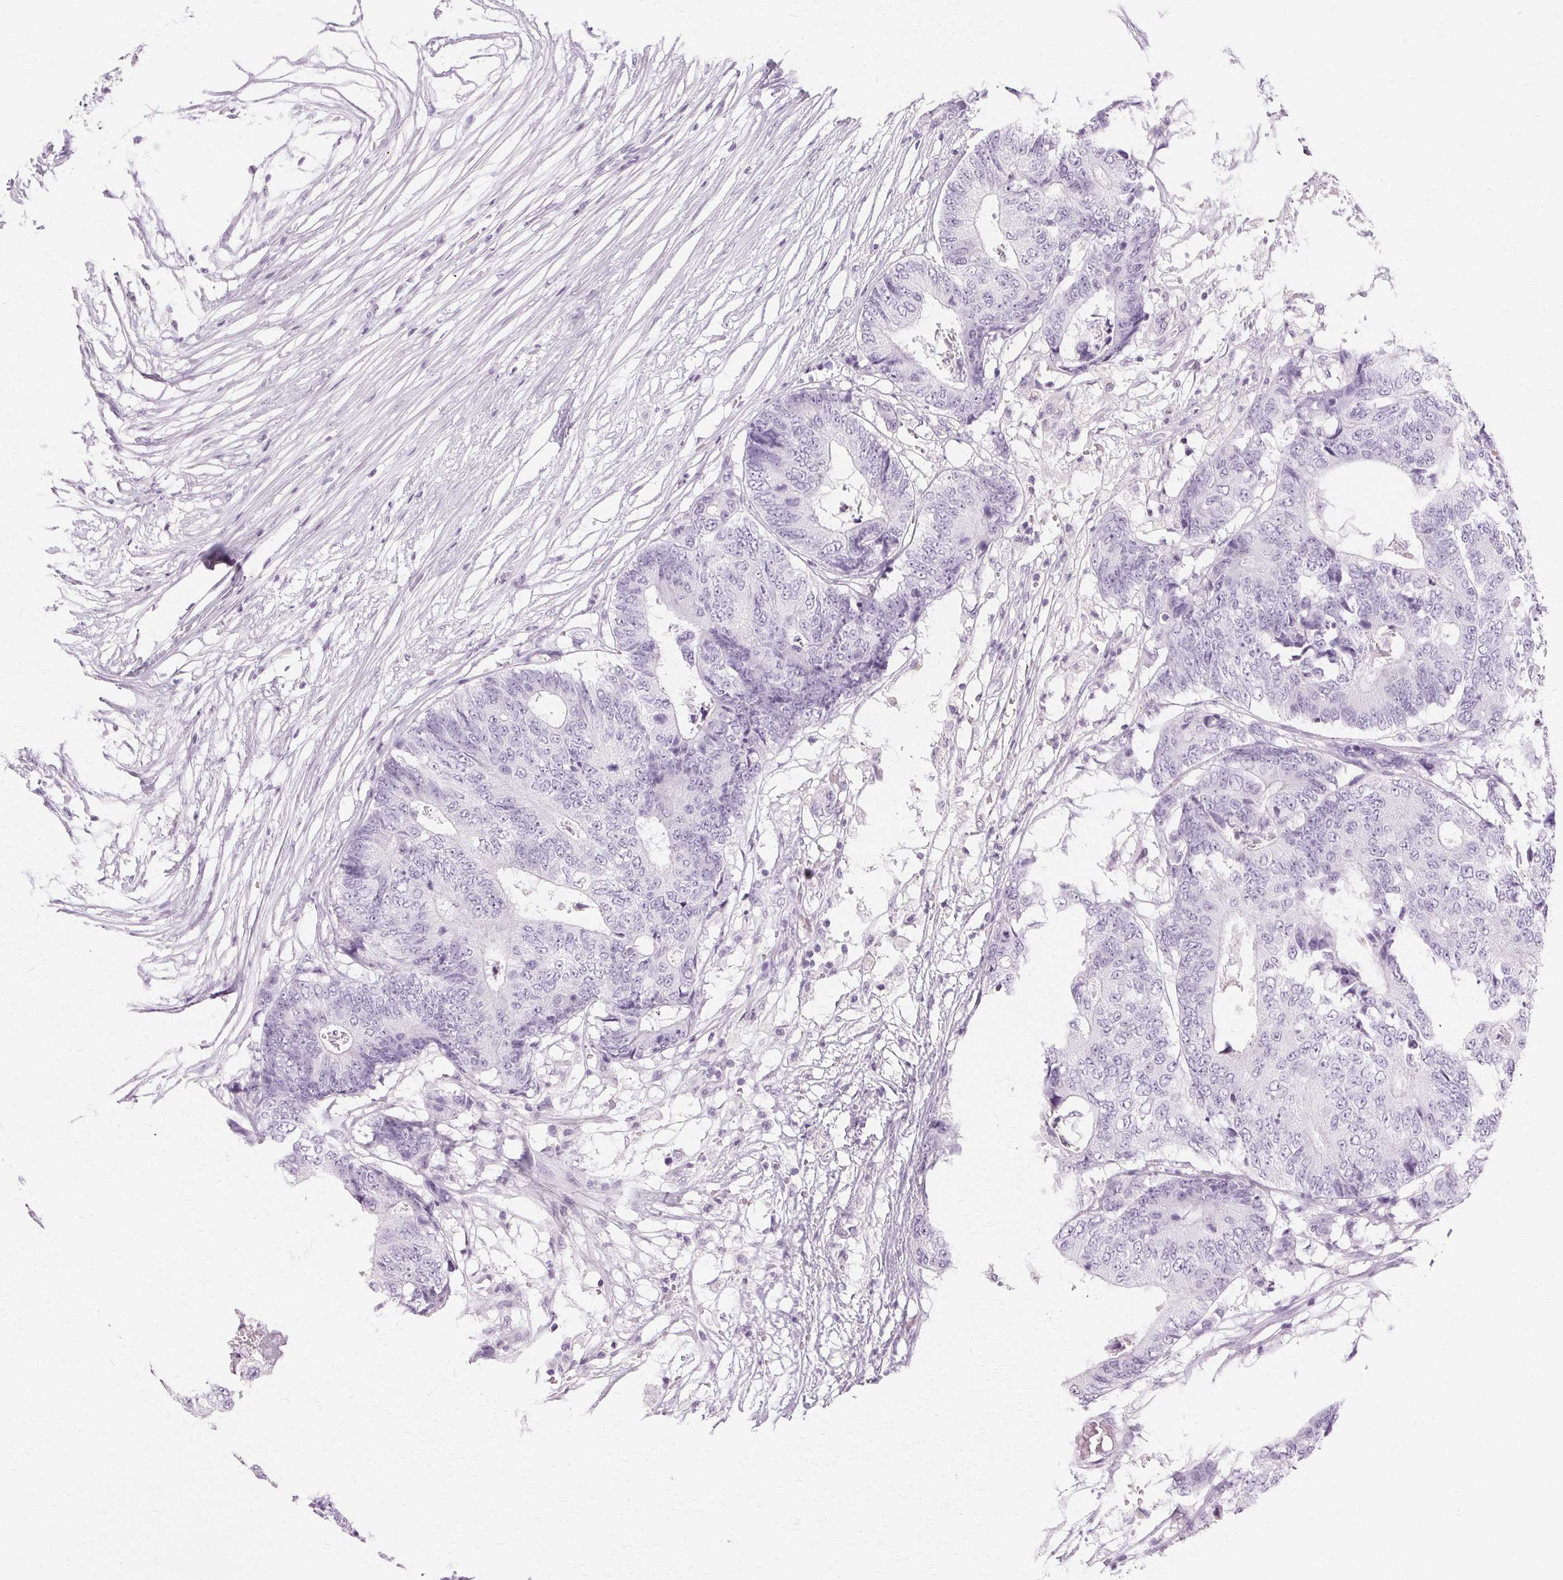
{"staining": {"intensity": "negative", "quantity": "none", "location": "none"}, "tissue": "colorectal cancer", "cell_type": "Tumor cells", "image_type": "cancer", "snomed": [{"axis": "morphology", "description": "Adenocarcinoma, NOS"}, {"axis": "topography", "description": "Colon"}], "caption": "This image is of colorectal adenocarcinoma stained with IHC to label a protein in brown with the nuclei are counter-stained blue. There is no expression in tumor cells. Nuclei are stained in blue.", "gene": "KRT6C", "patient": {"sex": "female", "age": 48}}